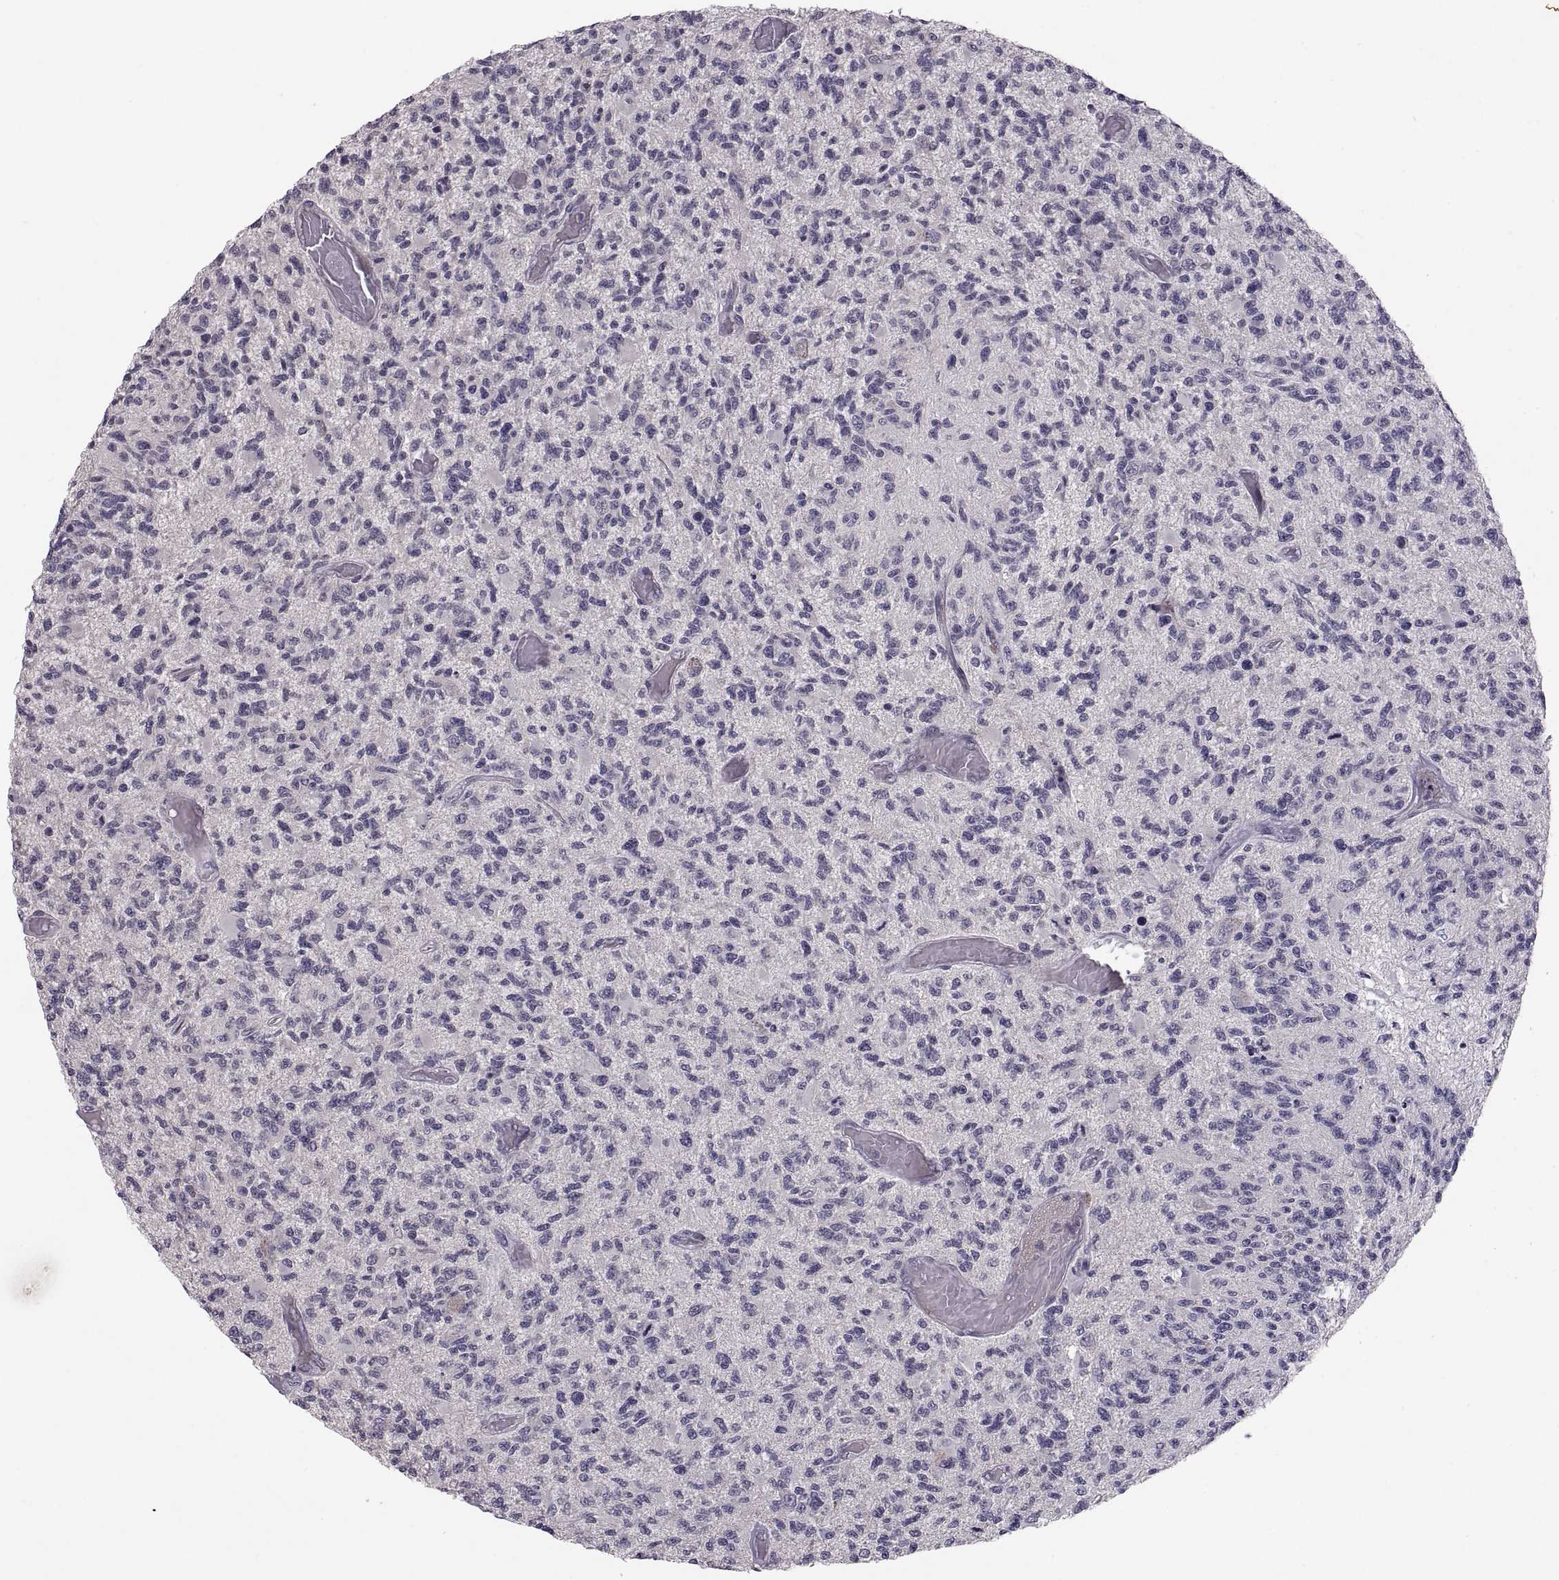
{"staining": {"intensity": "negative", "quantity": "none", "location": "none"}, "tissue": "glioma", "cell_type": "Tumor cells", "image_type": "cancer", "snomed": [{"axis": "morphology", "description": "Glioma, malignant, High grade"}, {"axis": "topography", "description": "Brain"}], "caption": "Immunohistochemistry (IHC) image of malignant glioma (high-grade) stained for a protein (brown), which exhibits no staining in tumor cells.", "gene": "PAX2", "patient": {"sex": "female", "age": 63}}